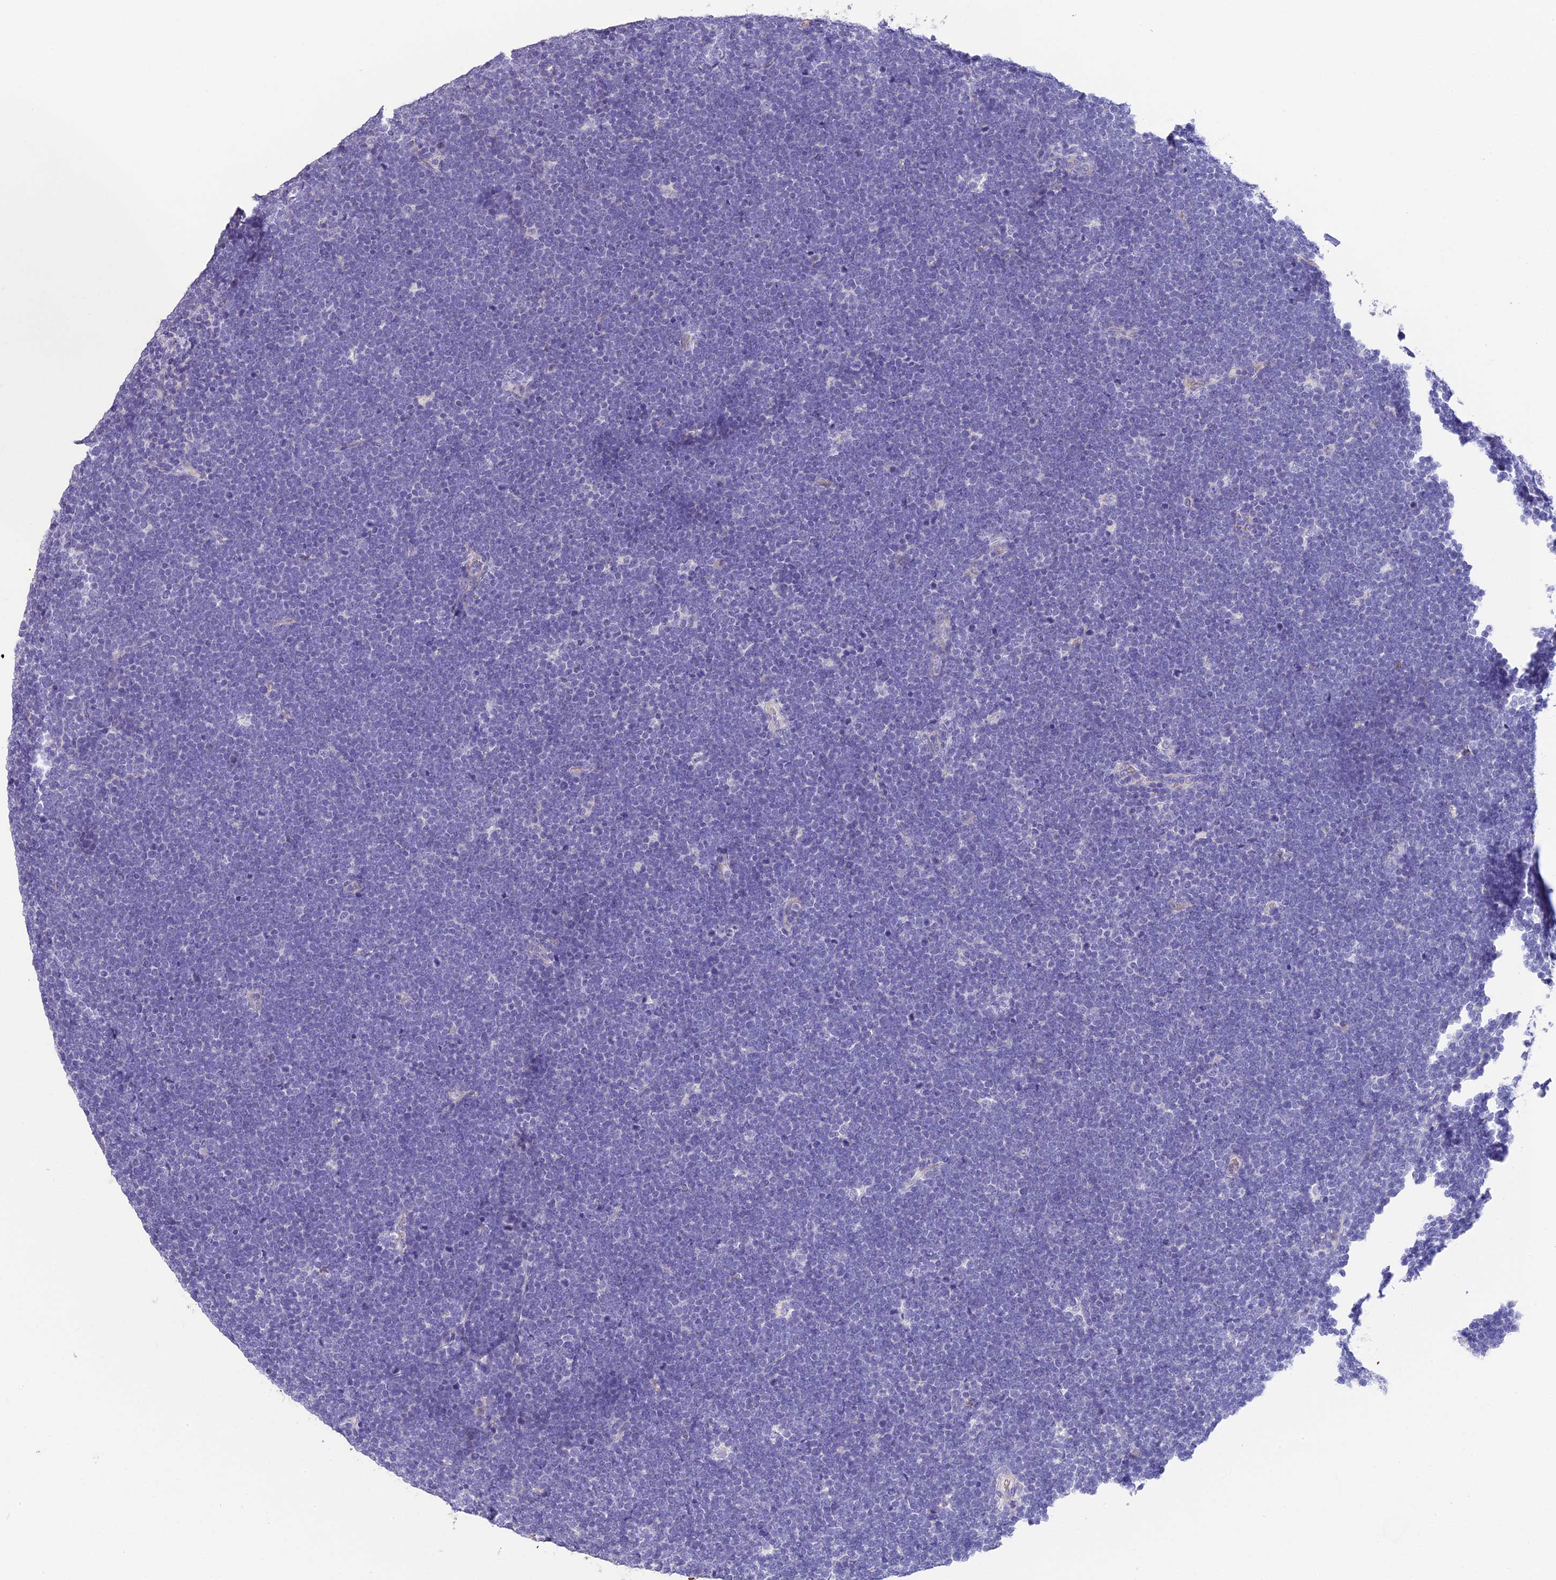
{"staining": {"intensity": "negative", "quantity": "none", "location": "none"}, "tissue": "lymphoma", "cell_type": "Tumor cells", "image_type": "cancer", "snomed": [{"axis": "morphology", "description": "Malignant lymphoma, non-Hodgkin's type, High grade"}, {"axis": "topography", "description": "Lymph node"}], "caption": "Tumor cells are negative for brown protein staining in lymphoma.", "gene": "TNNC2", "patient": {"sex": "male", "age": 13}}